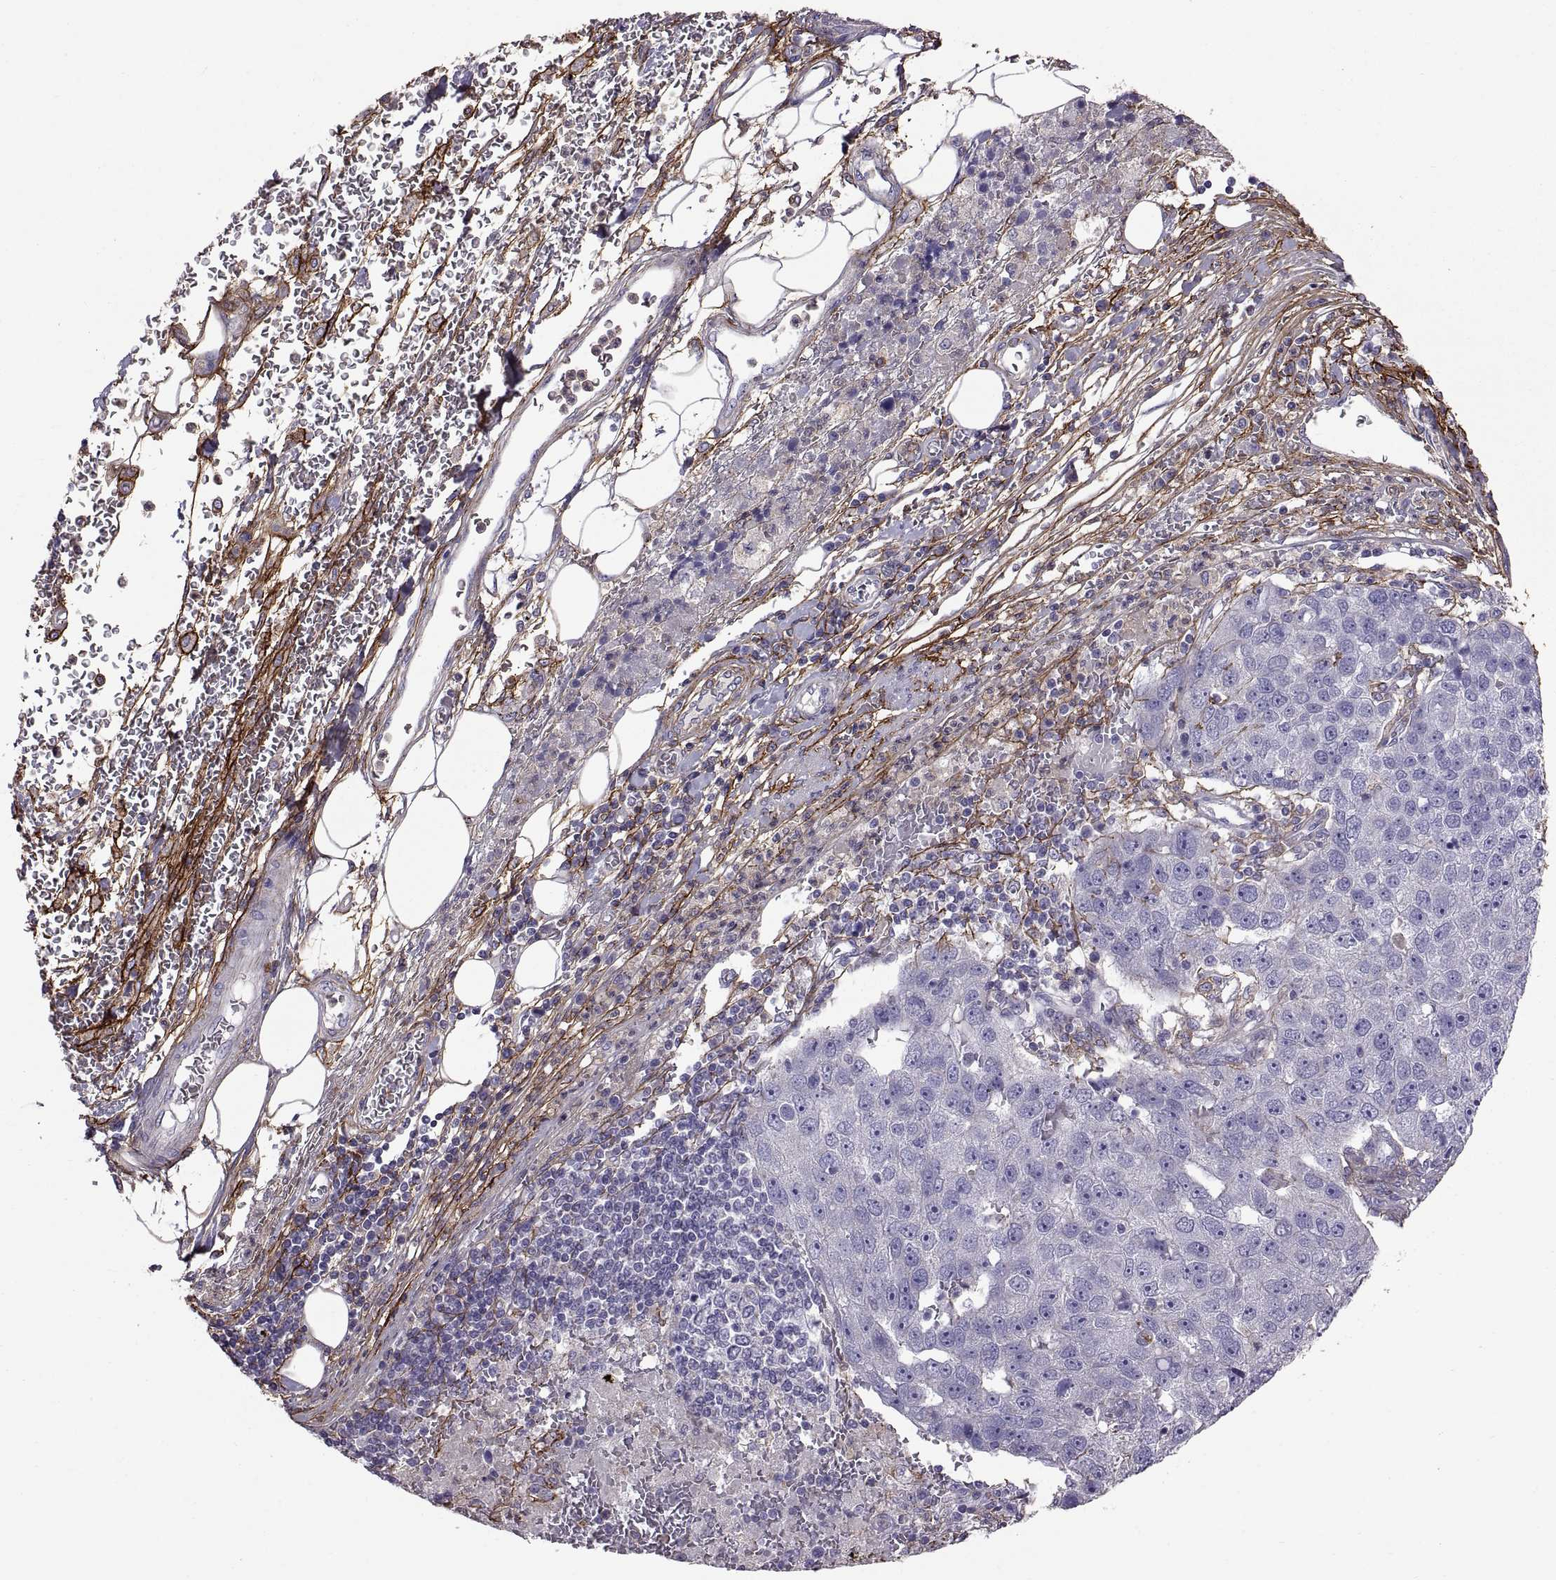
{"staining": {"intensity": "negative", "quantity": "none", "location": "none"}, "tissue": "pancreatic cancer", "cell_type": "Tumor cells", "image_type": "cancer", "snomed": [{"axis": "morphology", "description": "Adenocarcinoma, NOS"}, {"axis": "topography", "description": "Pancreas"}], "caption": "Immunohistochemistry (IHC) of pancreatic cancer (adenocarcinoma) reveals no positivity in tumor cells.", "gene": "EMILIN2", "patient": {"sex": "female", "age": 61}}